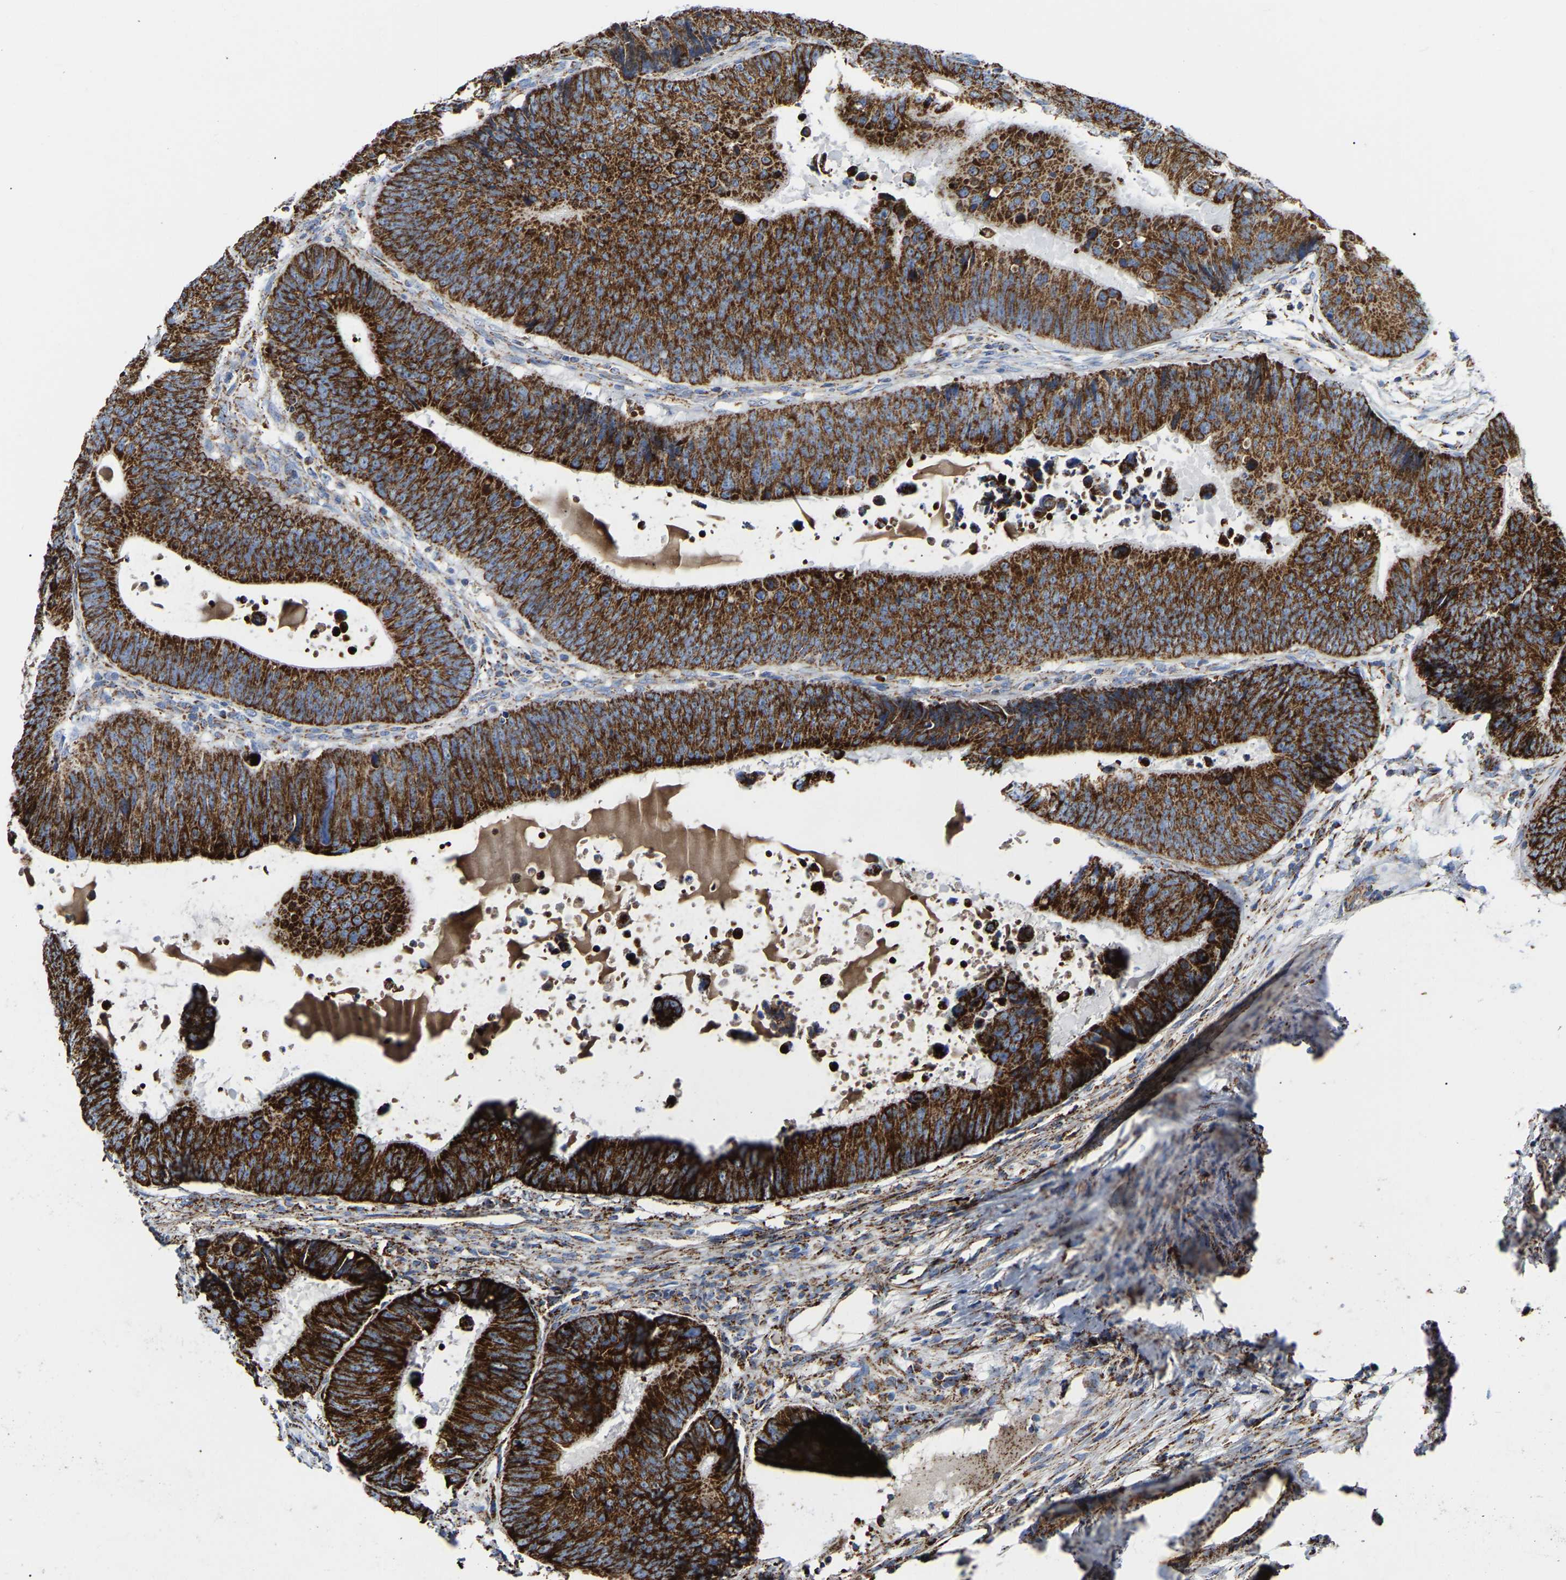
{"staining": {"intensity": "strong", "quantity": ">75%", "location": "cytoplasmic/membranous"}, "tissue": "colorectal cancer", "cell_type": "Tumor cells", "image_type": "cancer", "snomed": [{"axis": "morphology", "description": "Adenocarcinoma, NOS"}, {"axis": "topography", "description": "Colon"}], "caption": "A brown stain highlights strong cytoplasmic/membranous positivity of a protein in adenocarcinoma (colorectal) tumor cells.", "gene": "HIBADH", "patient": {"sex": "male", "age": 56}}